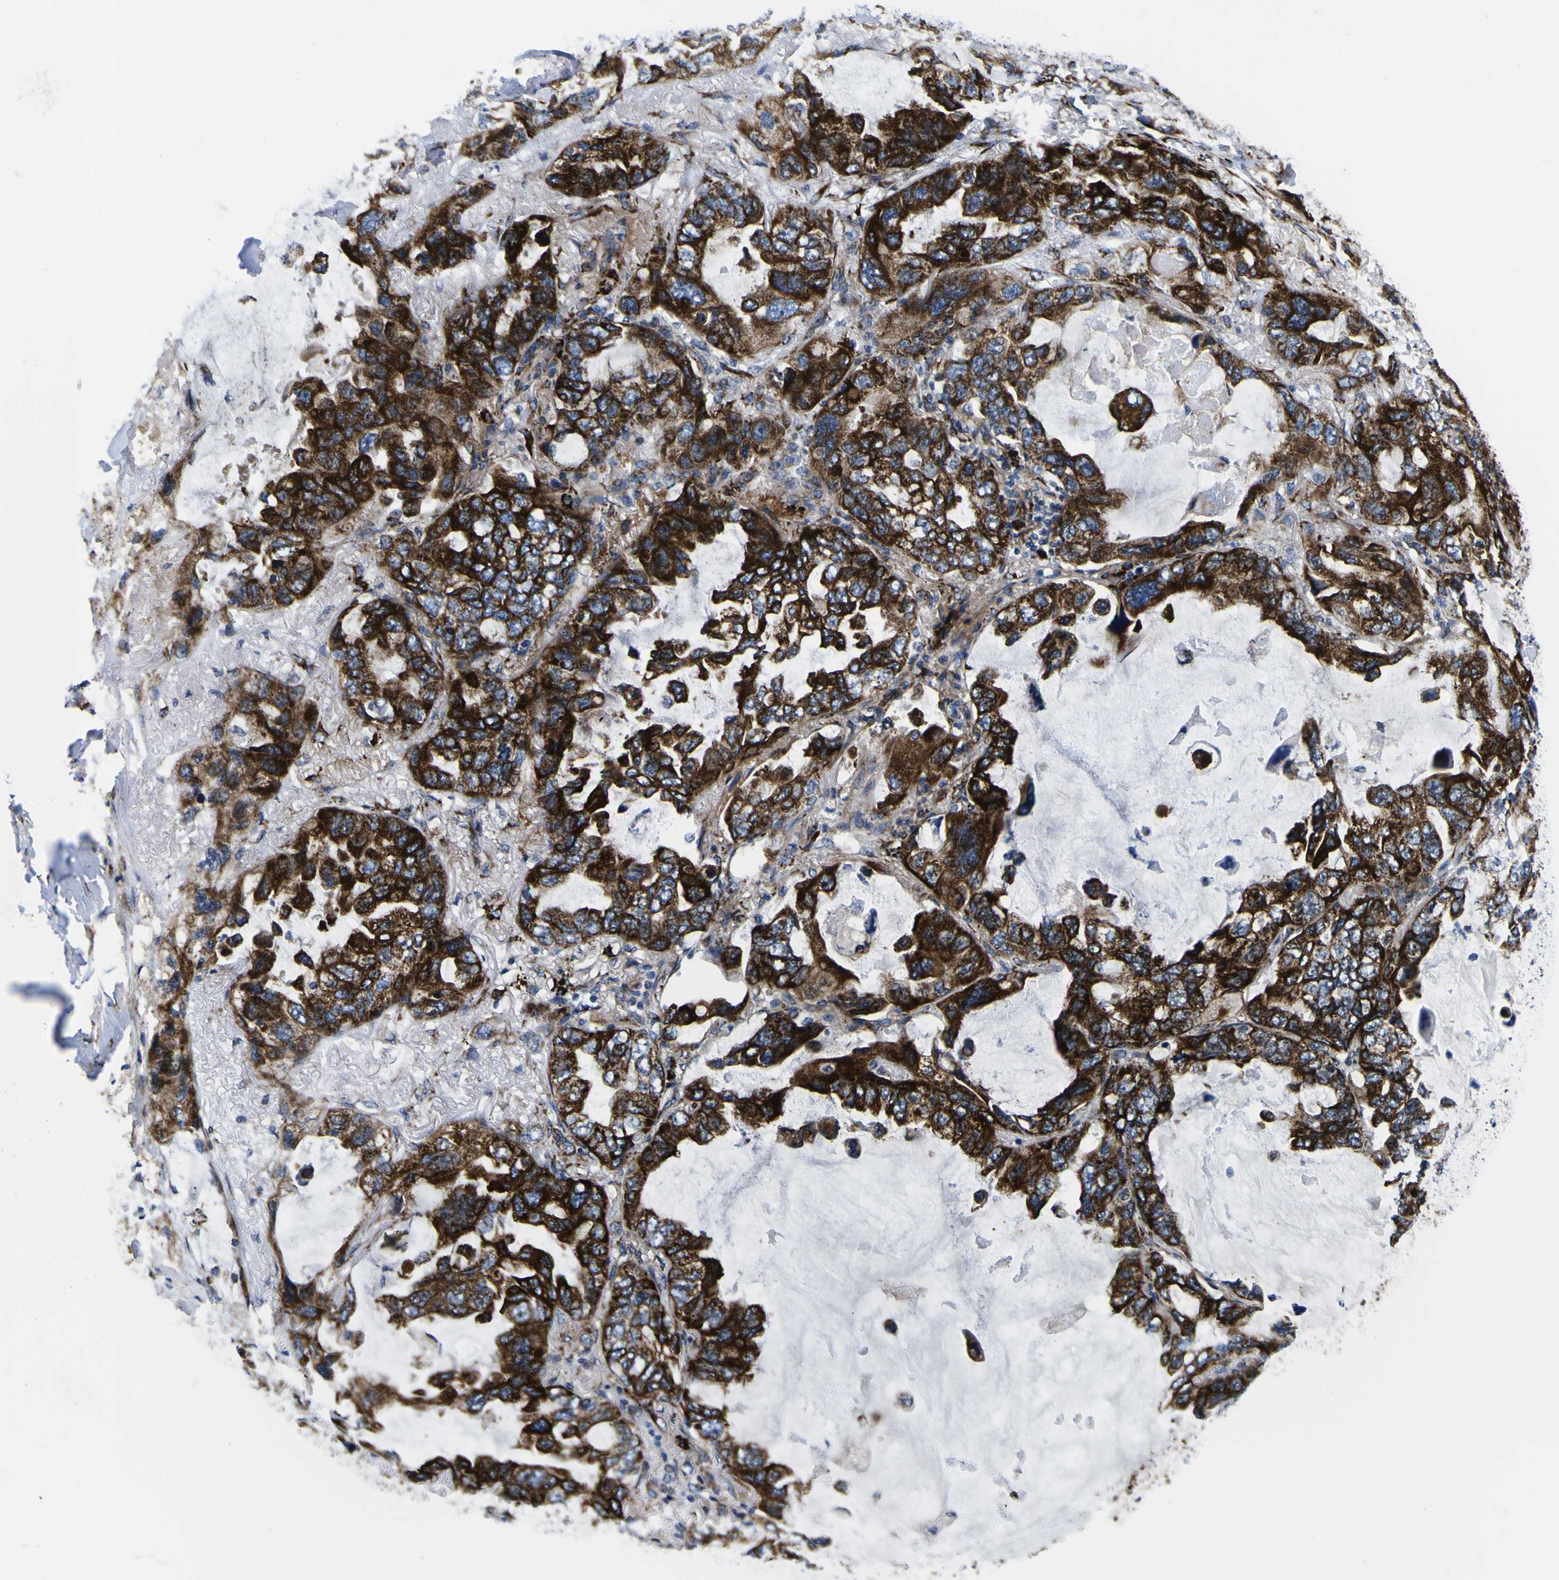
{"staining": {"intensity": "strong", "quantity": ">75%", "location": "cytoplasmic/membranous"}, "tissue": "lung cancer", "cell_type": "Tumor cells", "image_type": "cancer", "snomed": [{"axis": "morphology", "description": "Squamous cell carcinoma, NOS"}, {"axis": "topography", "description": "Lung"}], "caption": "Strong cytoplasmic/membranous positivity for a protein is identified in approximately >75% of tumor cells of lung cancer (squamous cell carcinoma) using immunohistochemistry (IHC).", "gene": "SCD", "patient": {"sex": "female", "age": 73}}